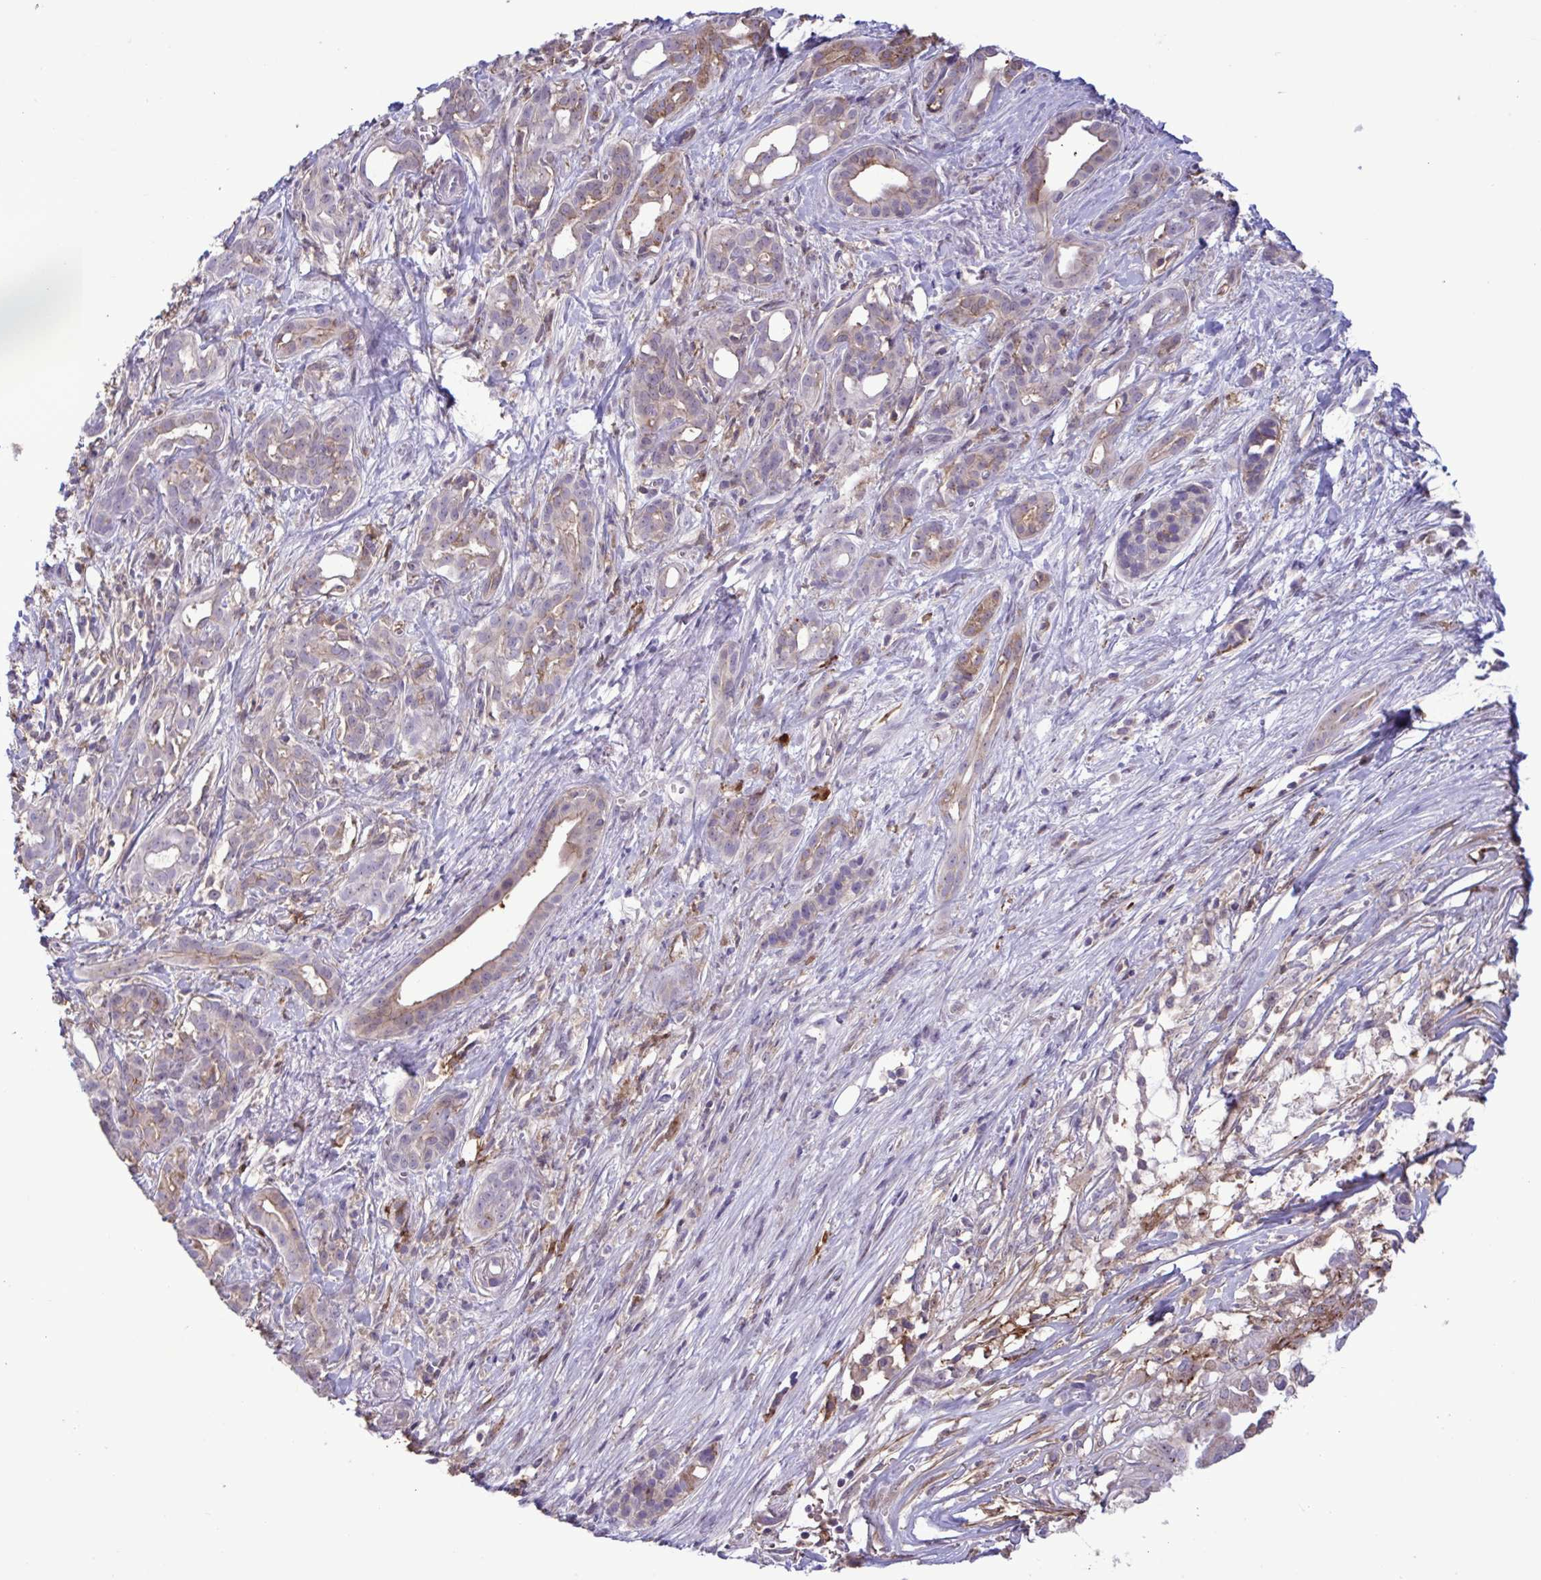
{"staining": {"intensity": "moderate", "quantity": "<25%", "location": "cytoplasmic/membranous,nuclear"}, "tissue": "pancreatic cancer", "cell_type": "Tumor cells", "image_type": "cancer", "snomed": [{"axis": "morphology", "description": "Adenocarcinoma, NOS"}, {"axis": "topography", "description": "Pancreas"}], "caption": "Moderate cytoplasmic/membranous and nuclear protein staining is appreciated in about <25% of tumor cells in pancreatic adenocarcinoma.", "gene": "CD101", "patient": {"sex": "male", "age": 61}}